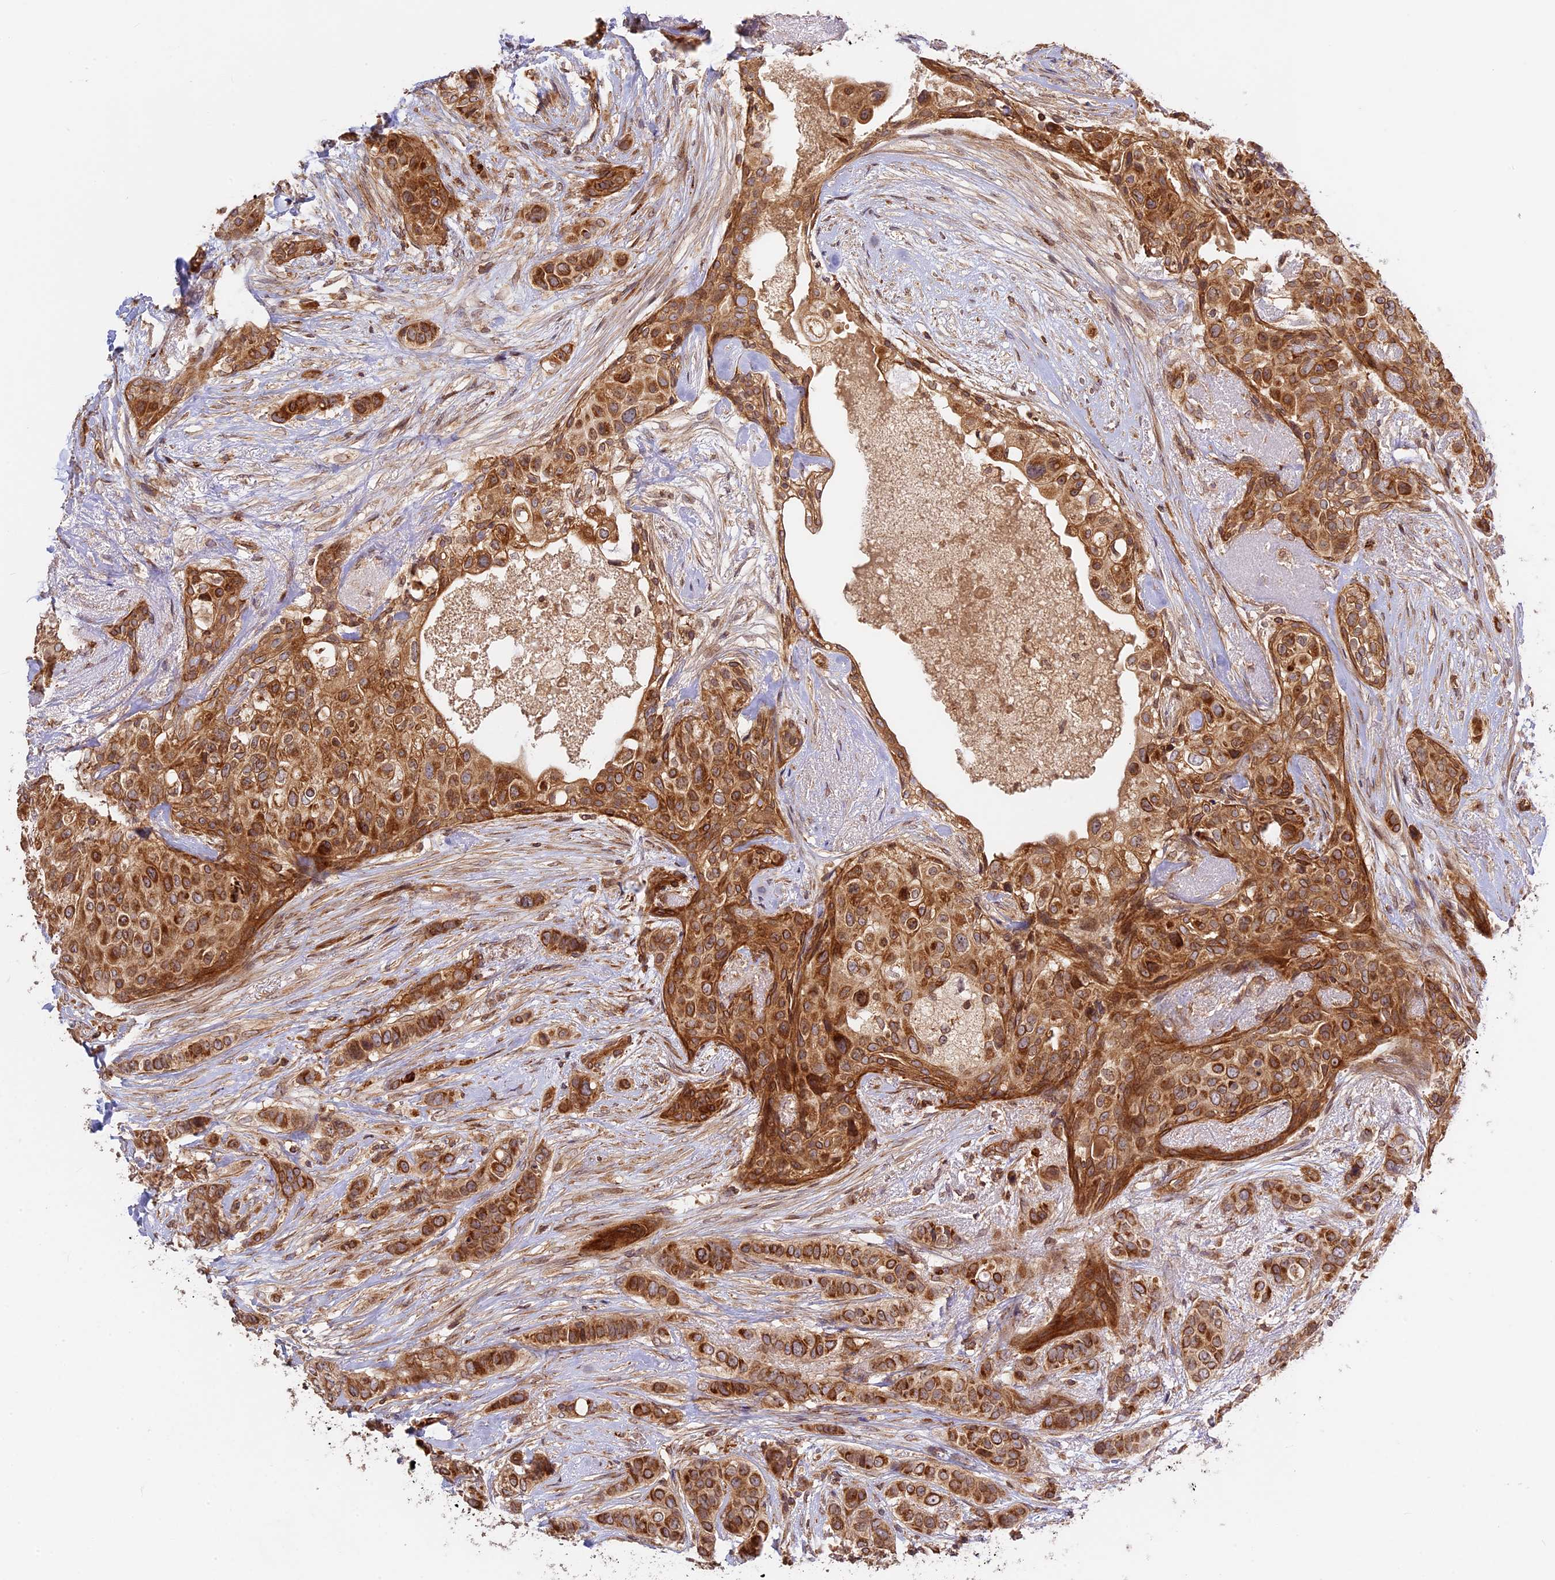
{"staining": {"intensity": "moderate", "quantity": ">75%", "location": "cytoplasmic/membranous"}, "tissue": "breast cancer", "cell_type": "Tumor cells", "image_type": "cancer", "snomed": [{"axis": "morphology", "description": "Lobular carcinoma"}, {"axis": "topography", "description": "Breast"}], "caption": "Breast cancer (lobular carcinoma) stained with a brown dye shows moderate cytoplasmic/membranous positive staining in about >75% of tumor cells.", "gene": "DGKH", "patient": {"sex": "female", "age": 51}}